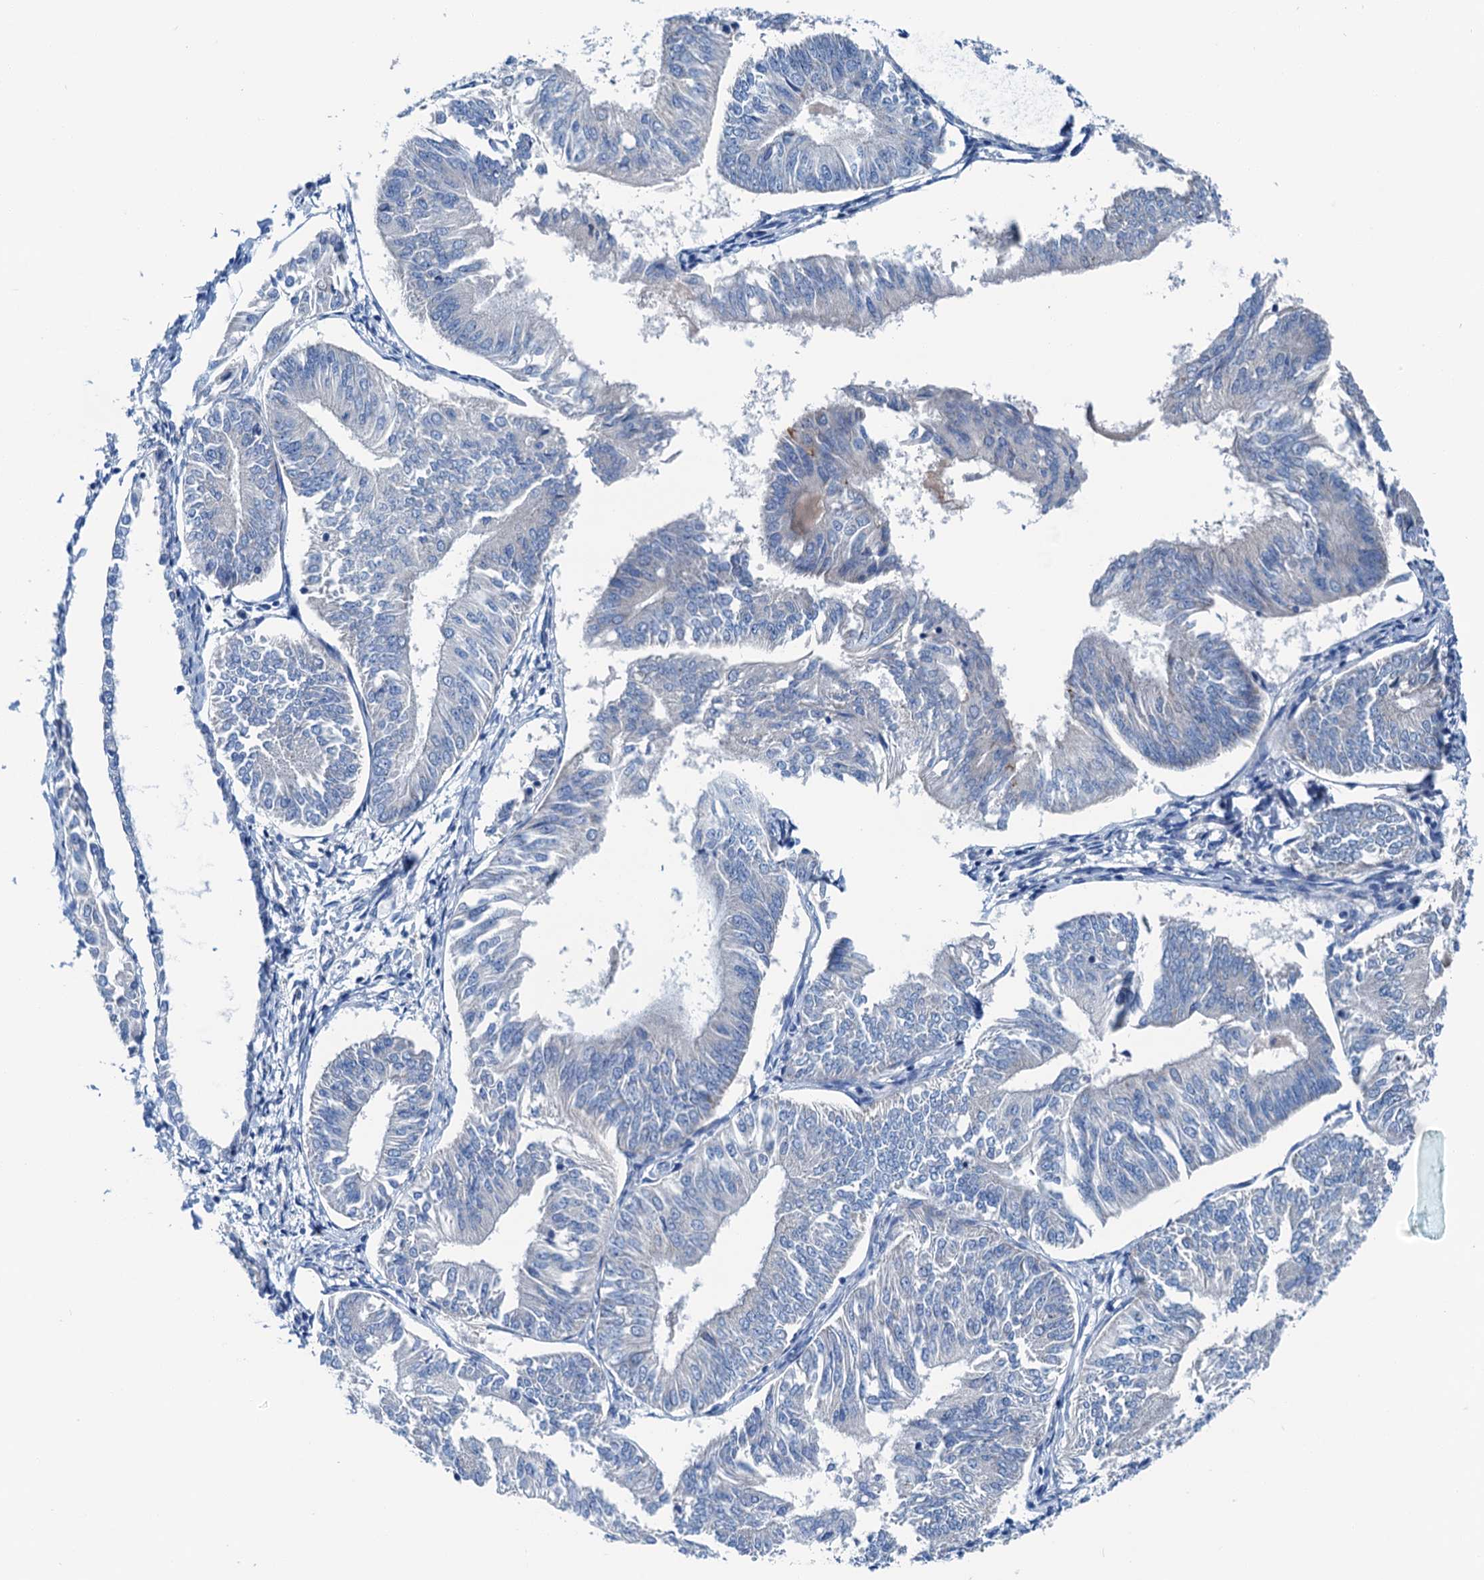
{"staining": {"intensity": "negative", "quantity": "none", "location": "none"}, "tissue": "endometrial cancer", "cell_type": "Tumor cells", "image_type": "cancer", "snomed": [{"axis": "morphology", "description": "Adenocarcinoma, NOS"}, {"axis": "topography", "description": "Endometrium"}], "caption": "IHC micrograph of neoplastic tissue: human endometrial cancer (adenocarcinoma) stained with DAB exhibits no significant protein positivity in tumor cells.", "gene": "KNDC1", "patient": {"sex": "female", "age": 58}}